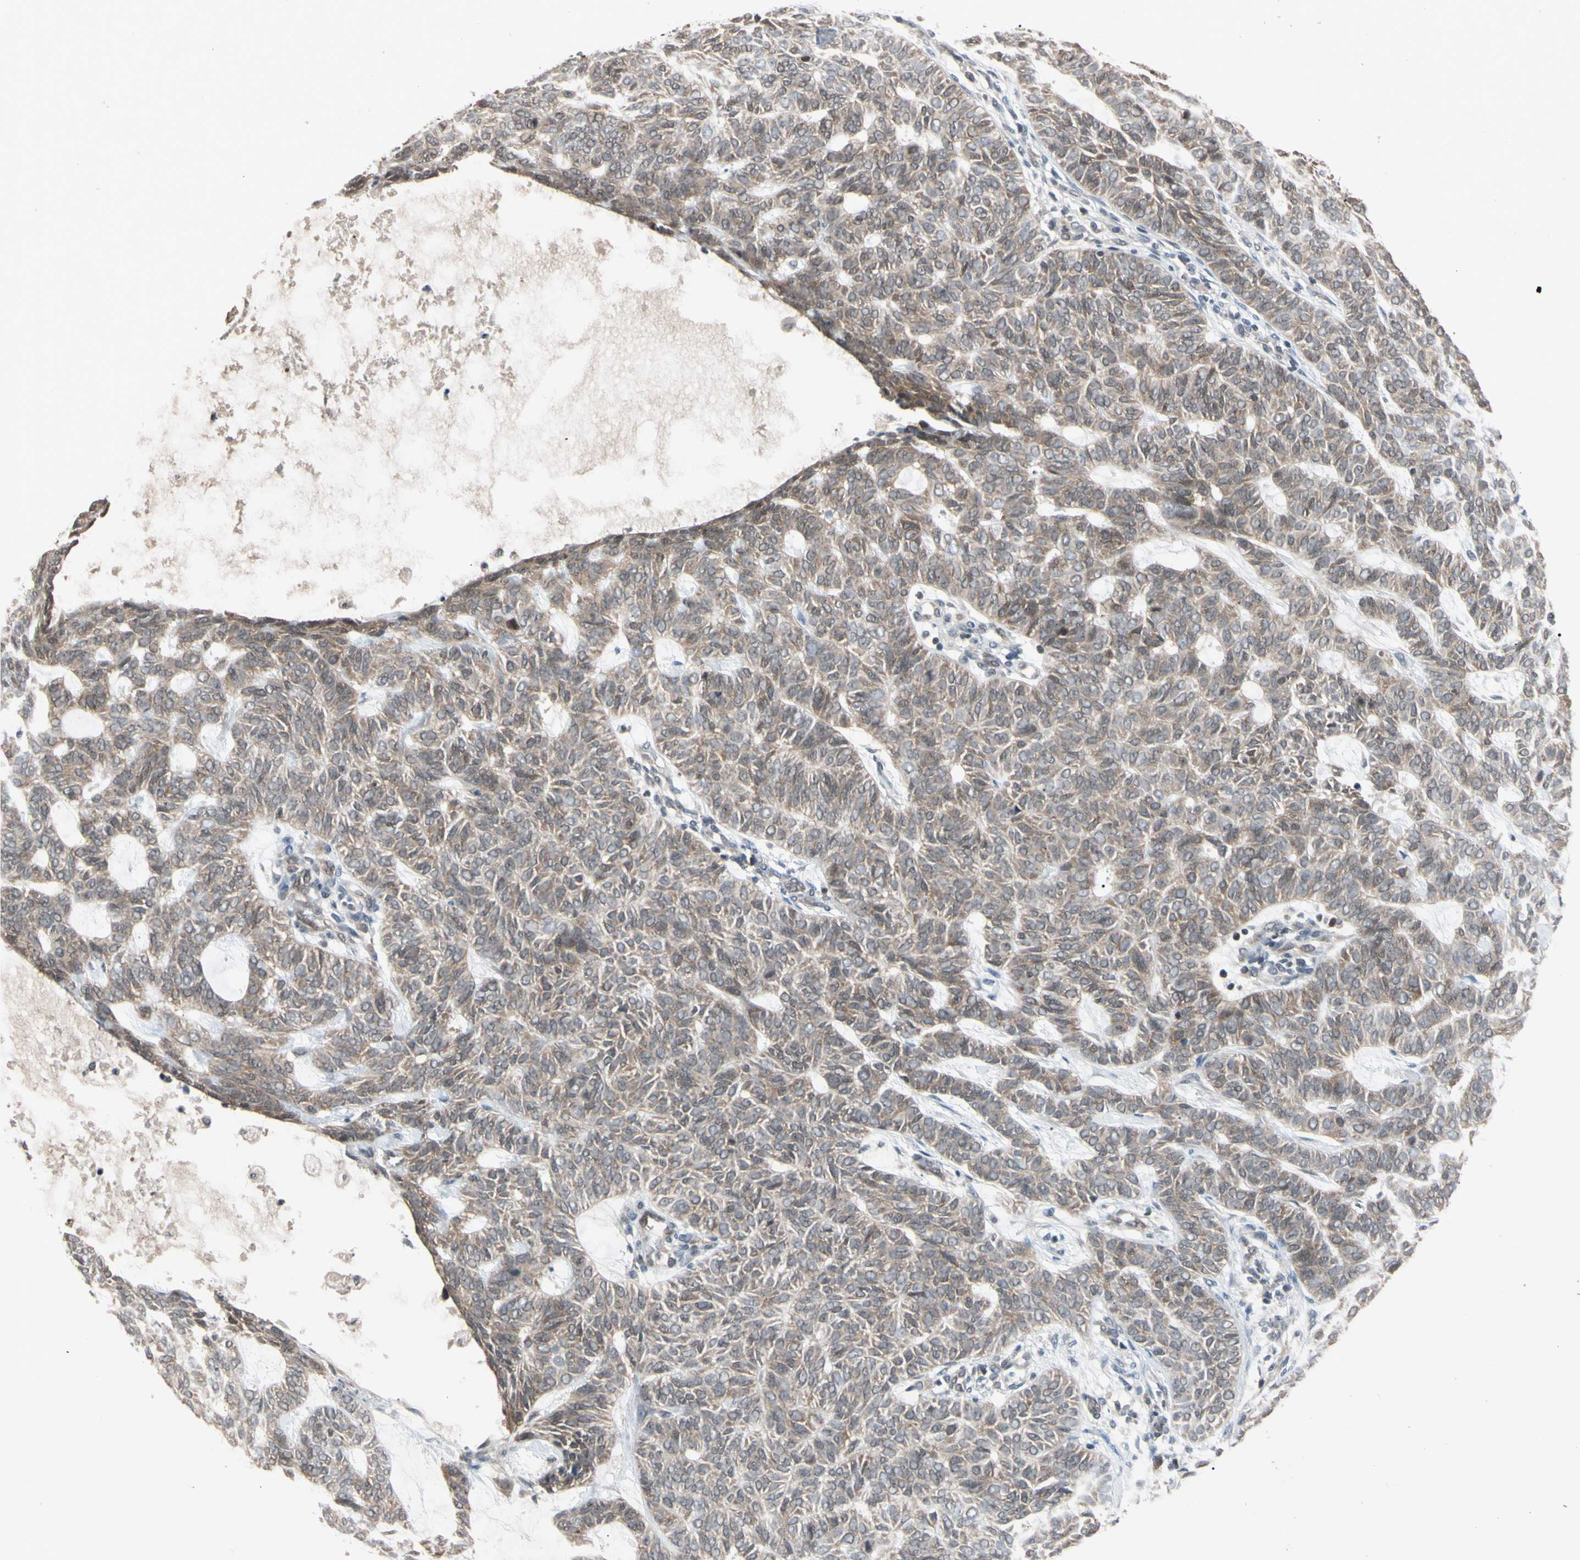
{"staining": {"intensity": "weak", "quantity": ">75%", "location": "cytoplasmic/membranous"}, "tissue": "skin cancer", "cell_type": "Tumor cells", "image_type": "cancer", "snomed": [{"axis": "morphology", "description": "Basal cell carcinoma"}, {"axis": "topography", "description": "Skin"}], "caption": "Immunohistochemistry histopathology image of neoplastic tissue: skin cancer (basal cell carcinoma) stained using immunohistochemistry (IHC) shows low levels of weak protein expression localized specifically in the cytoplasmic/membranous of tumor cells, appearing as a cytoplasmic/membranous brown color.", "gene": "UBE2I", "patient": {"sex": "male", "age": 87}}